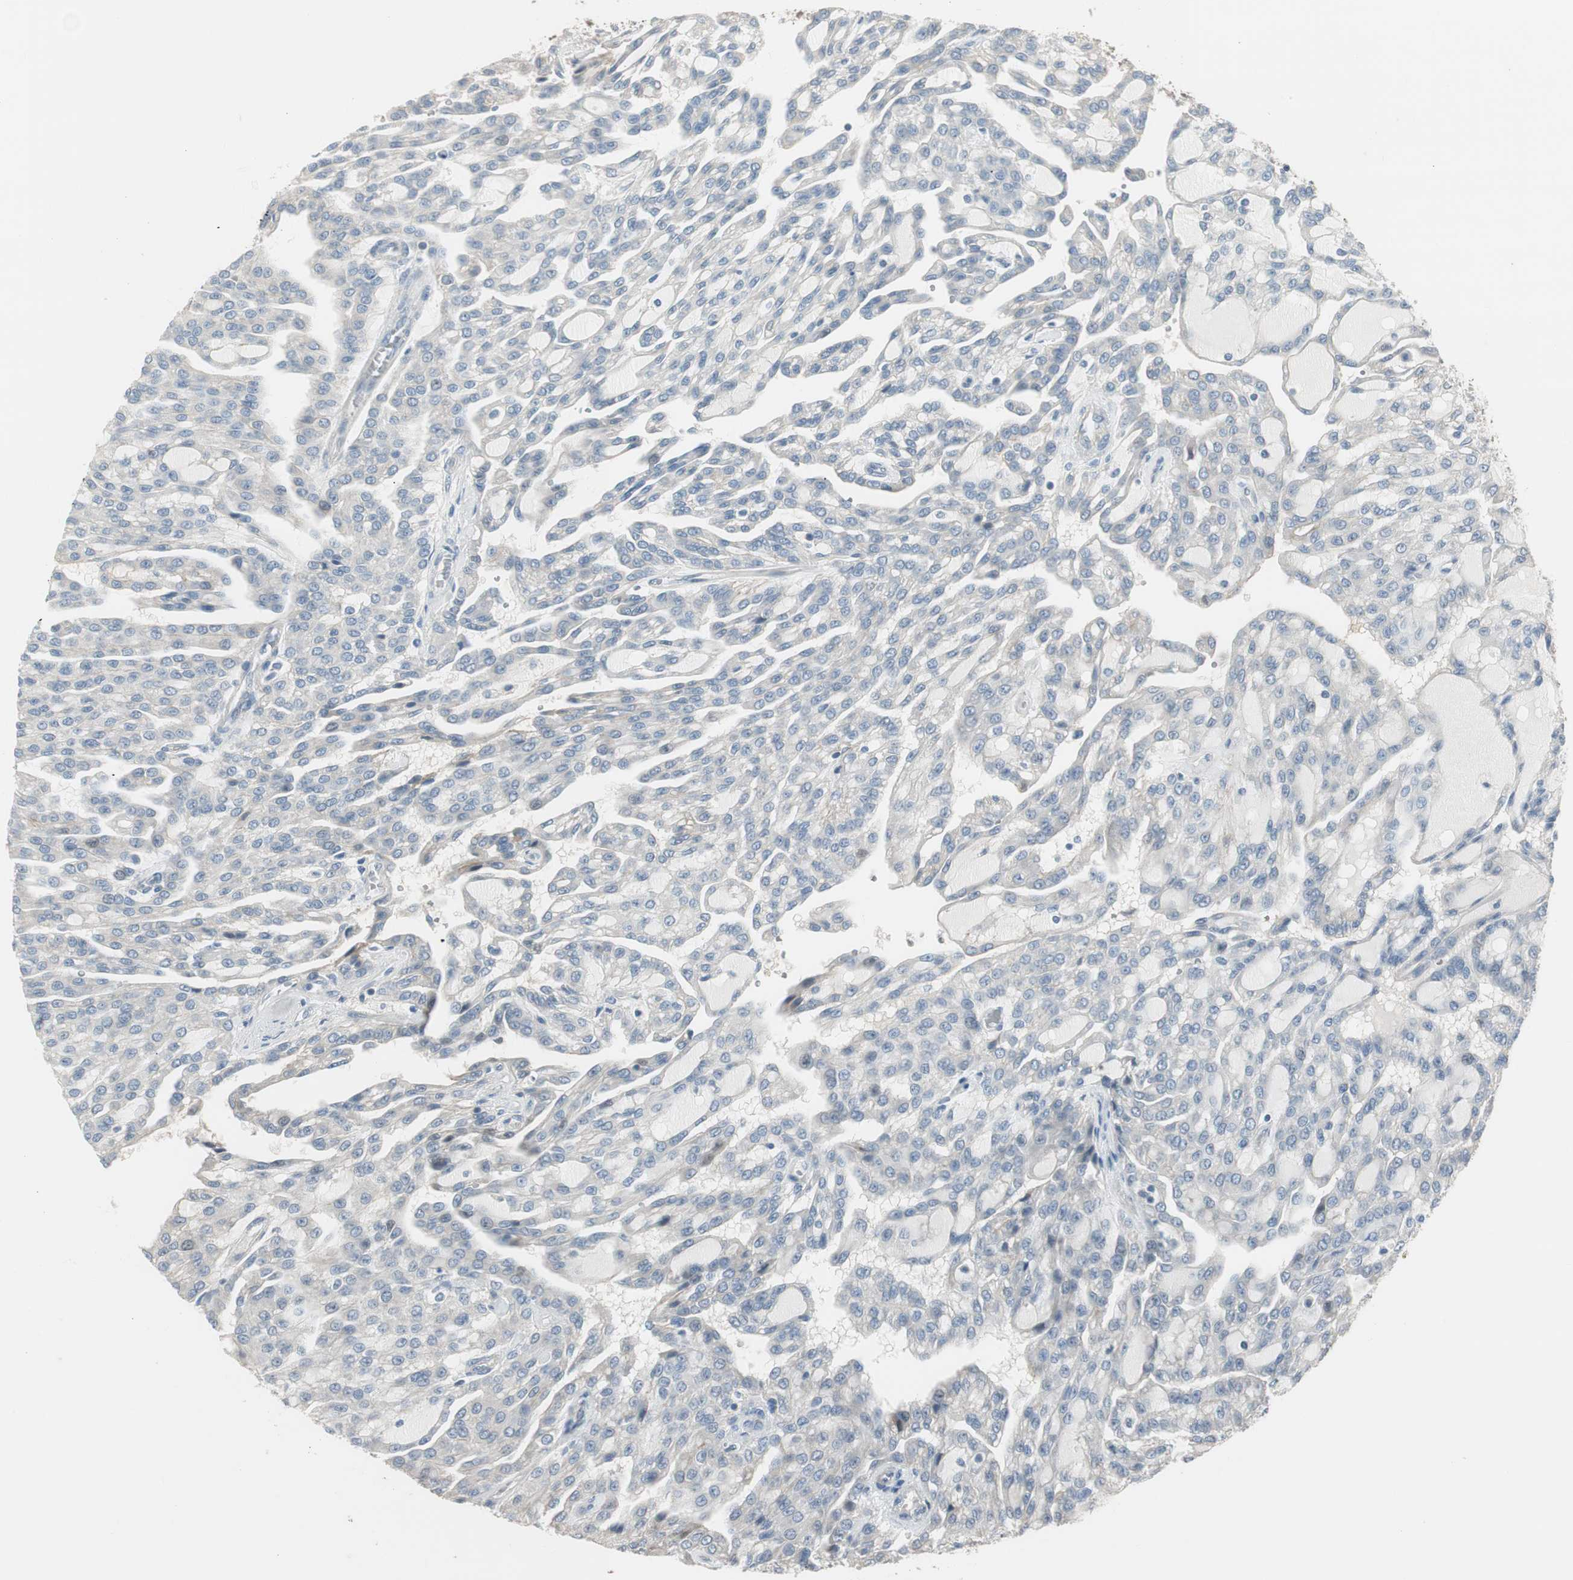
{"staining": {"intensity": "negative", "quantity": "none", "location": "none"}, "tissue": "renal cancer", "cell_type": "Tumor cells", "image_type": "cancer", "snomed": [{"axis": "morphology", "description": "Adenocarcinoma, NOS"}, {"axis": "topography", "description": "Kidney"}], "caption": "Immunohistochemistry image of human renal cancer (adenocarcinoma) stained for a protein (brown), which reveals no expression in tumor cells.", "gene": "EVA1A", "patient": {"sex": "male", "age": 63}}